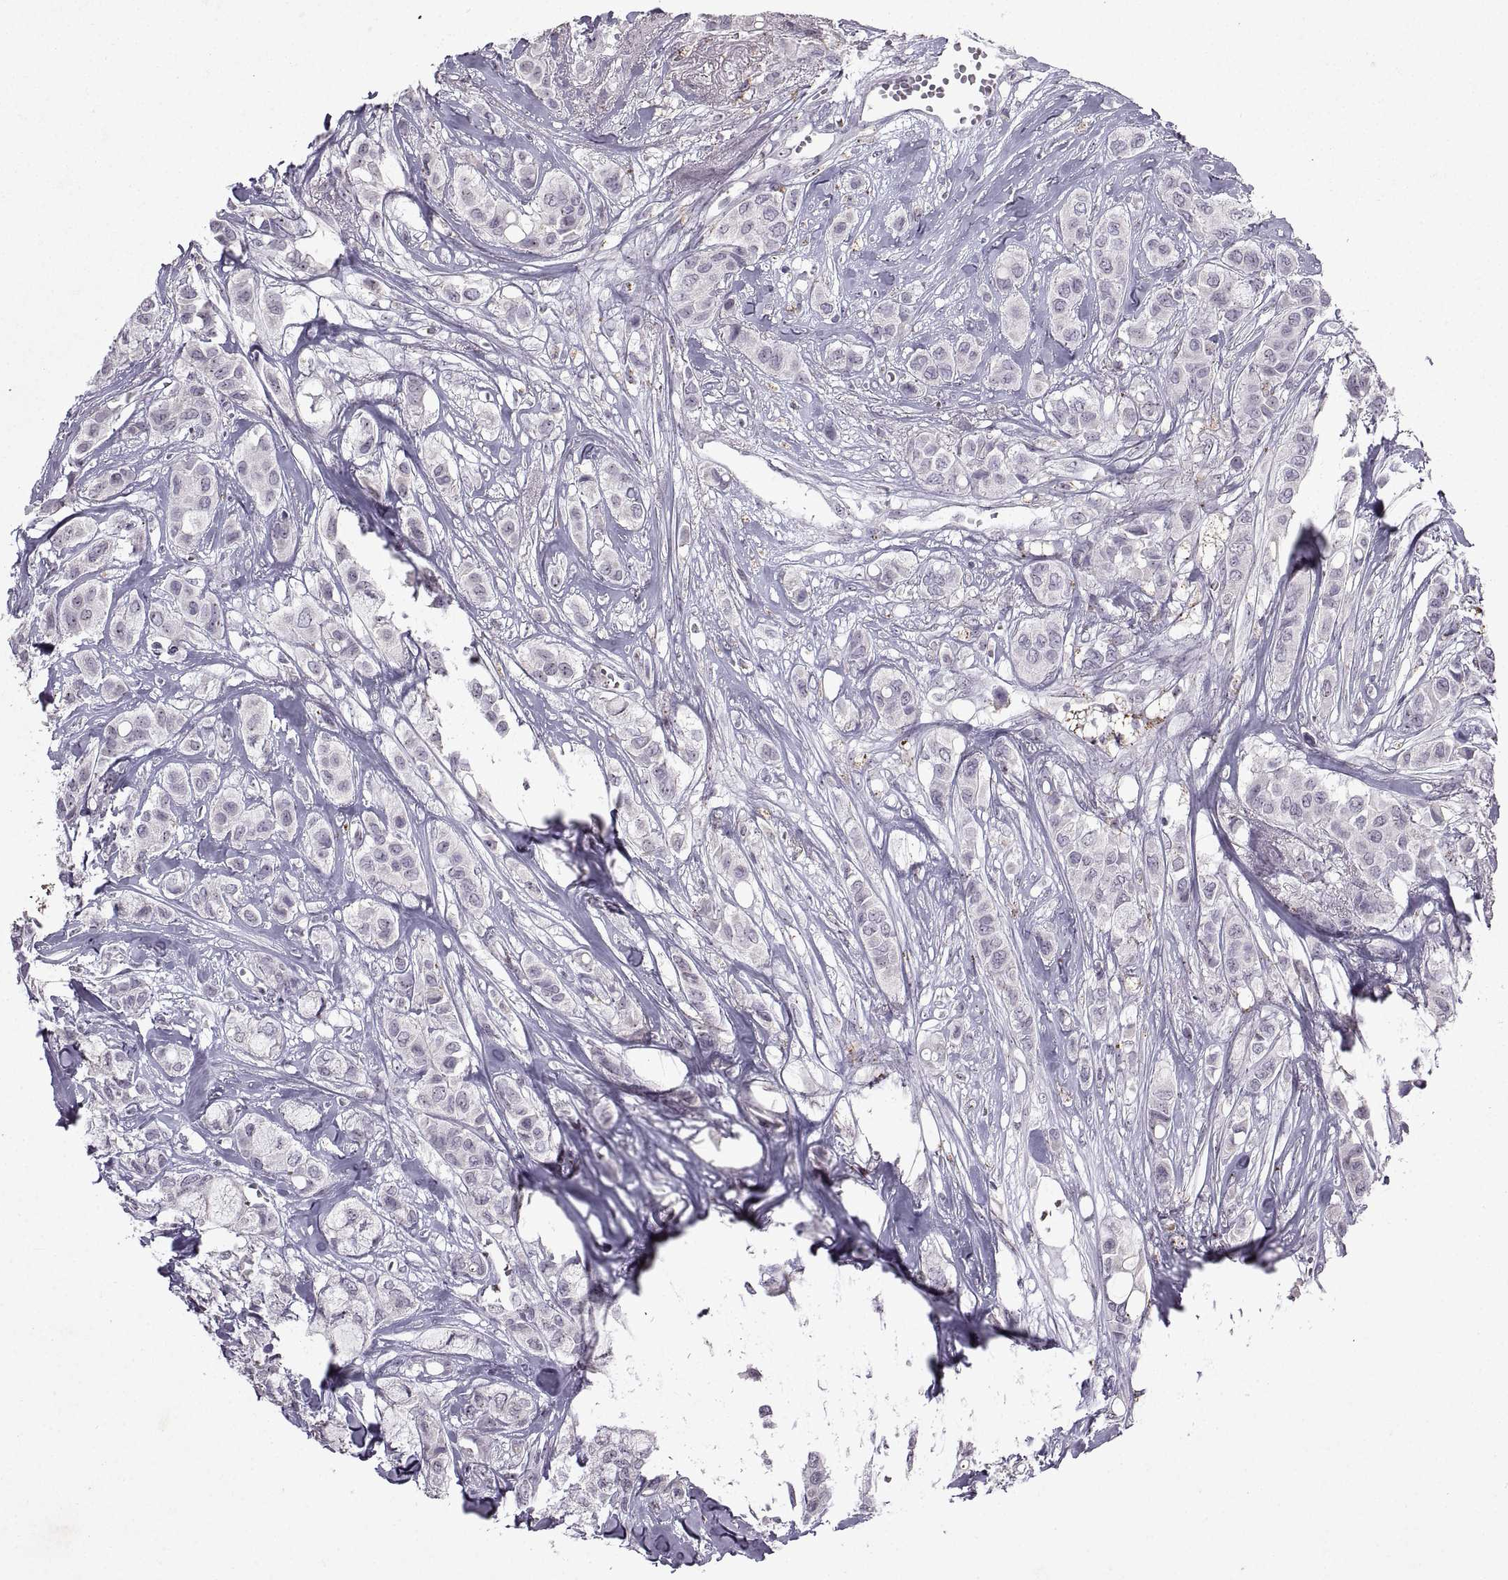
{"staining": {"intensity": "negative", "quantity": "none", "location": "none"}, "tissue": "breast cancer", "cell_type": "Tumor cells", "image_type": "cancer", "snomed": [{"axis": "morphology", "description": "Duct carcinoma"}, {"axis": "topography", "description": "Breast"}], "caption": "Micrograph shows no significant protein positivity in tumor cells of breast infiltrating ductal carcinoma.", "gene": "SINHCAF", "patient": {"sex": "female", "age": 85}}